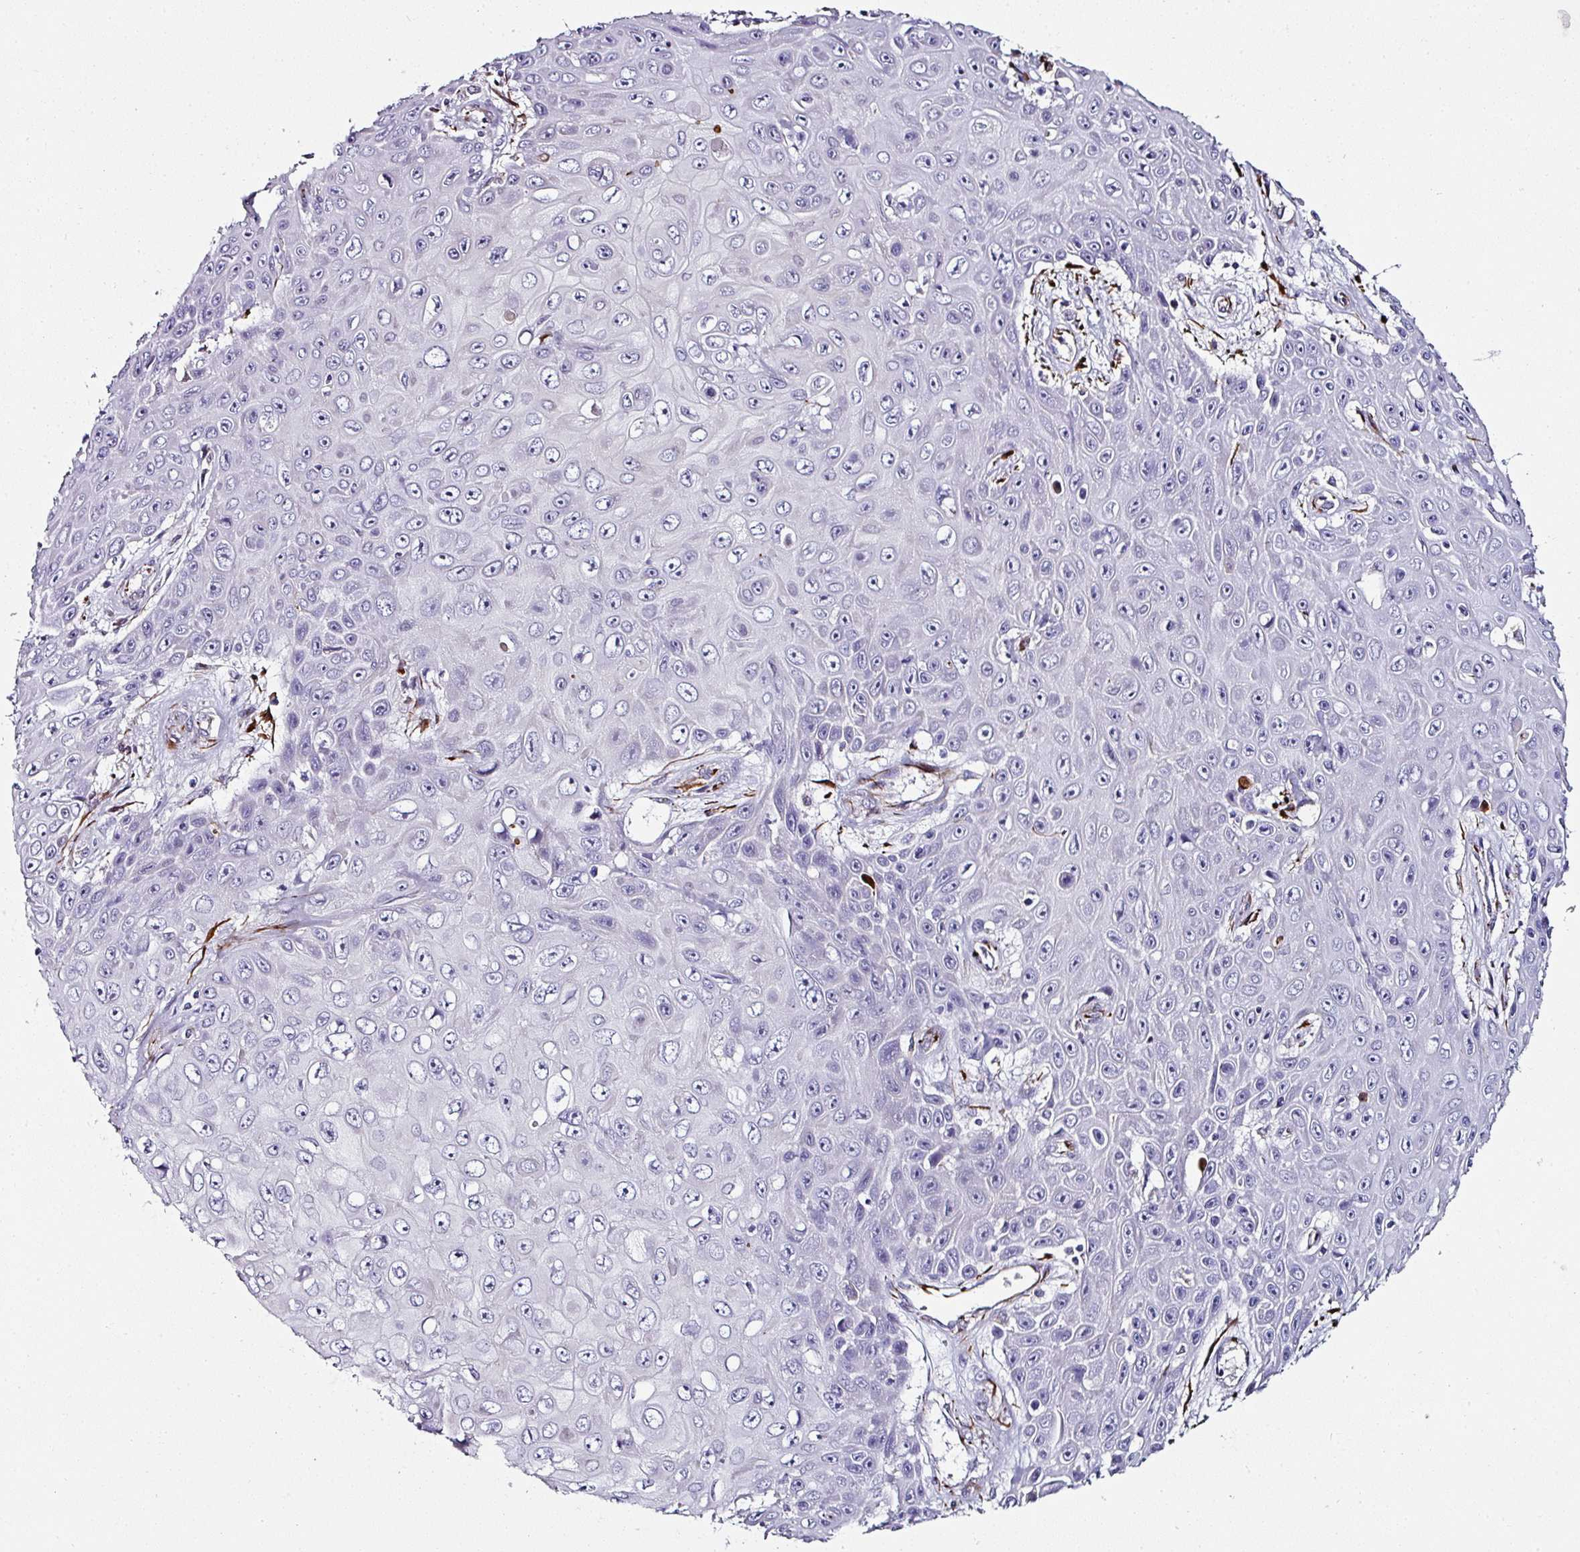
{"staining": {"intensity": "negative", "quantity": "none", "location": "none"}, "tissue": "skin cancer", "cell_type": "Tumor cells", "image_type": "cancer", "snomed": [{"axis": "morphology", "description": "Squamous cell carcinoma, NOS"}, {"axis": "topography", "description": "Skin"}], "caption": "An IHC histopathology image of skin cancer is shown. There is no staining in tumor cells of skin cancer.", "gene": "TMPRSS9", "patient": {"sex": "male", "age": 82}}